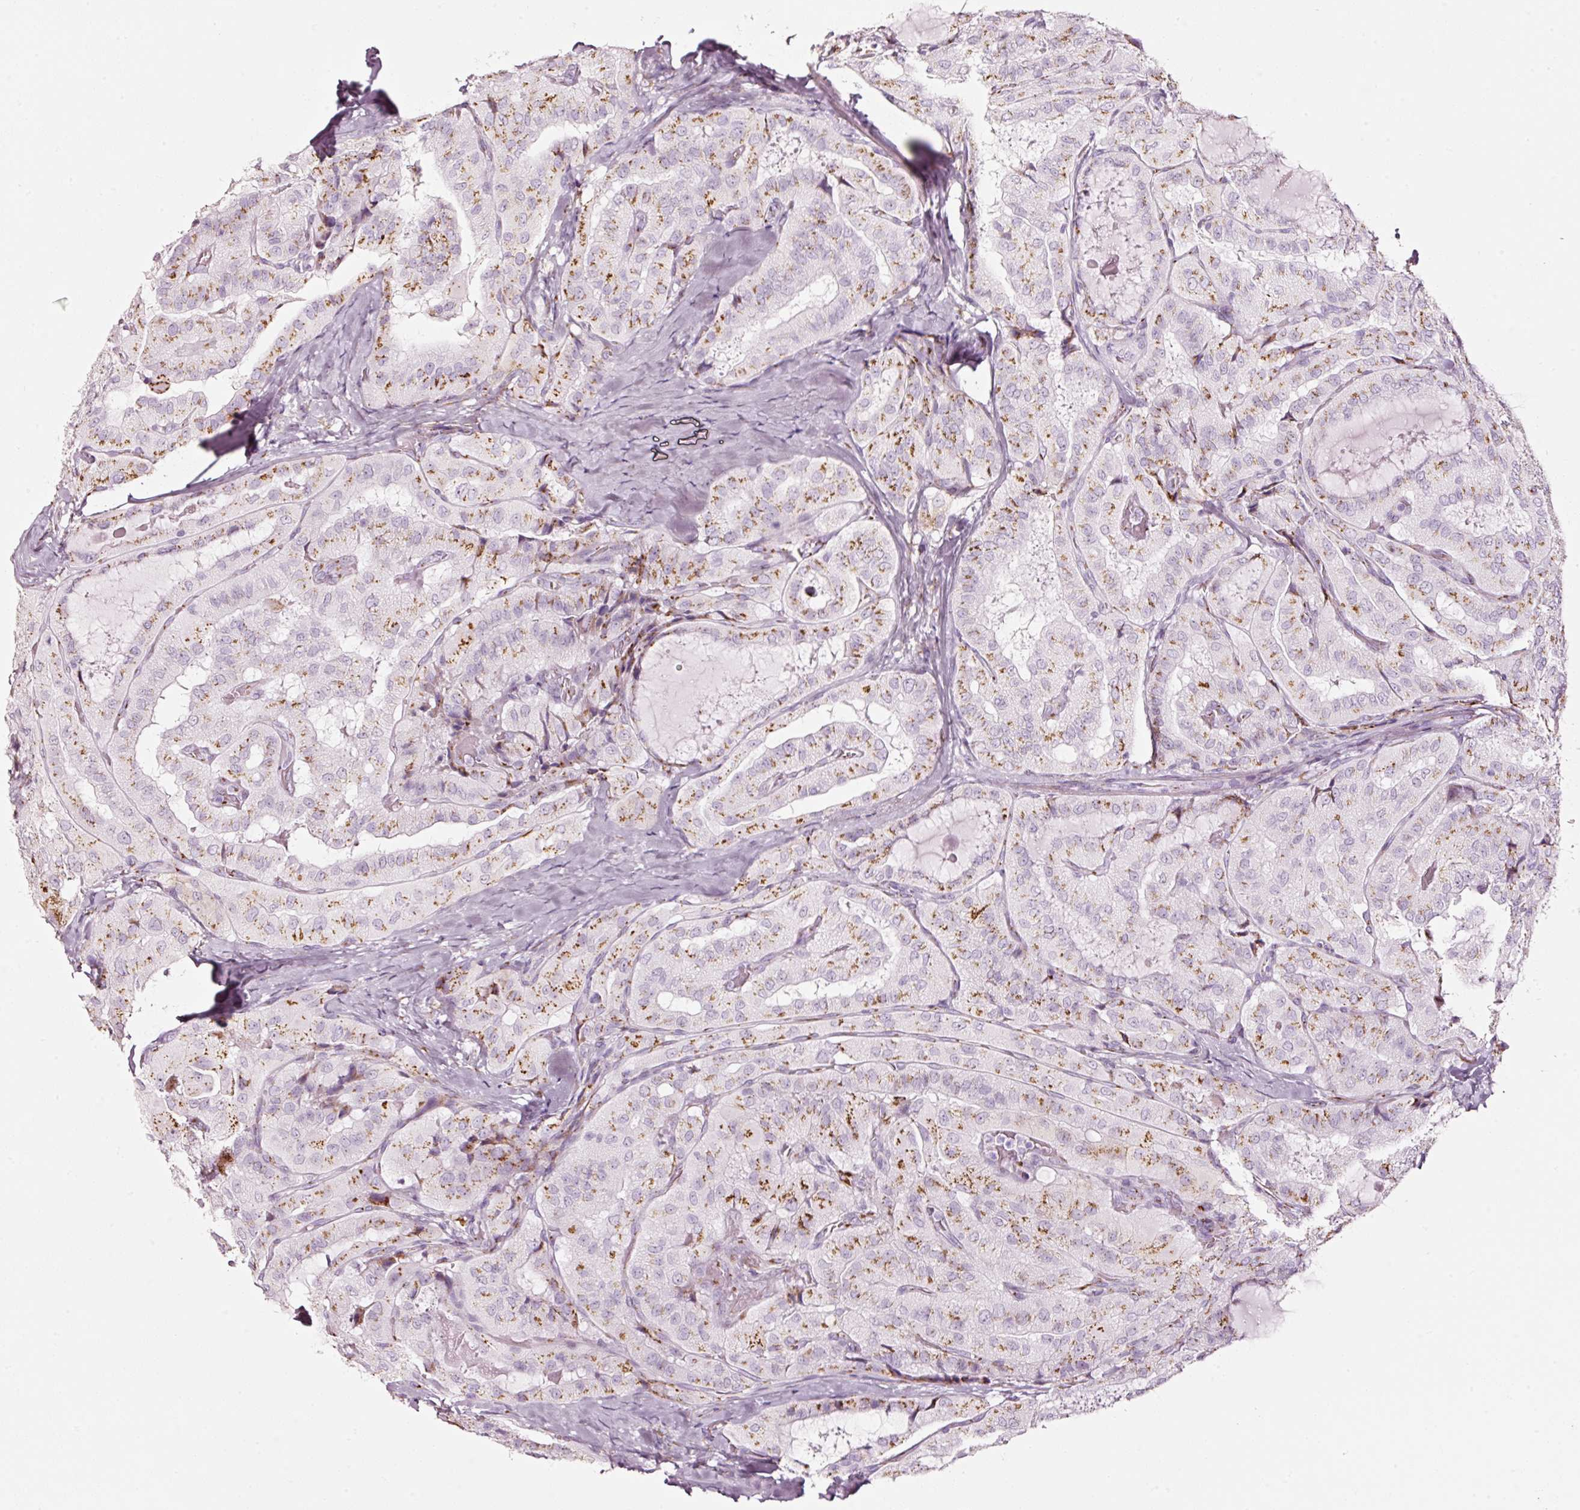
{"staining": {"intensity": "moderate", "quantity": "25%-75%", "location": "cytoplasmic/membranous"}, "tissue": "thyroid cancer", "cell_type": "Tumor cells", "image_type": "cancer", "snomed": [{"axis": "morphology", "description": "Normal tissue, NOS"}, {"axis": "morphology", "description": "Papillary adenocarcinoma, NOS"}, {"axis": "topography", "description": "Thyroid gland"}], "caption": "Approximately 25%-75% of tumor cells in thyroid cancer demonstrate moderate cytoplasmic/membranous protein staining as visualized by brown immunohistochemical staining.", "gene": "SDF4", "patient": {"sex": "female", "age": 59}}